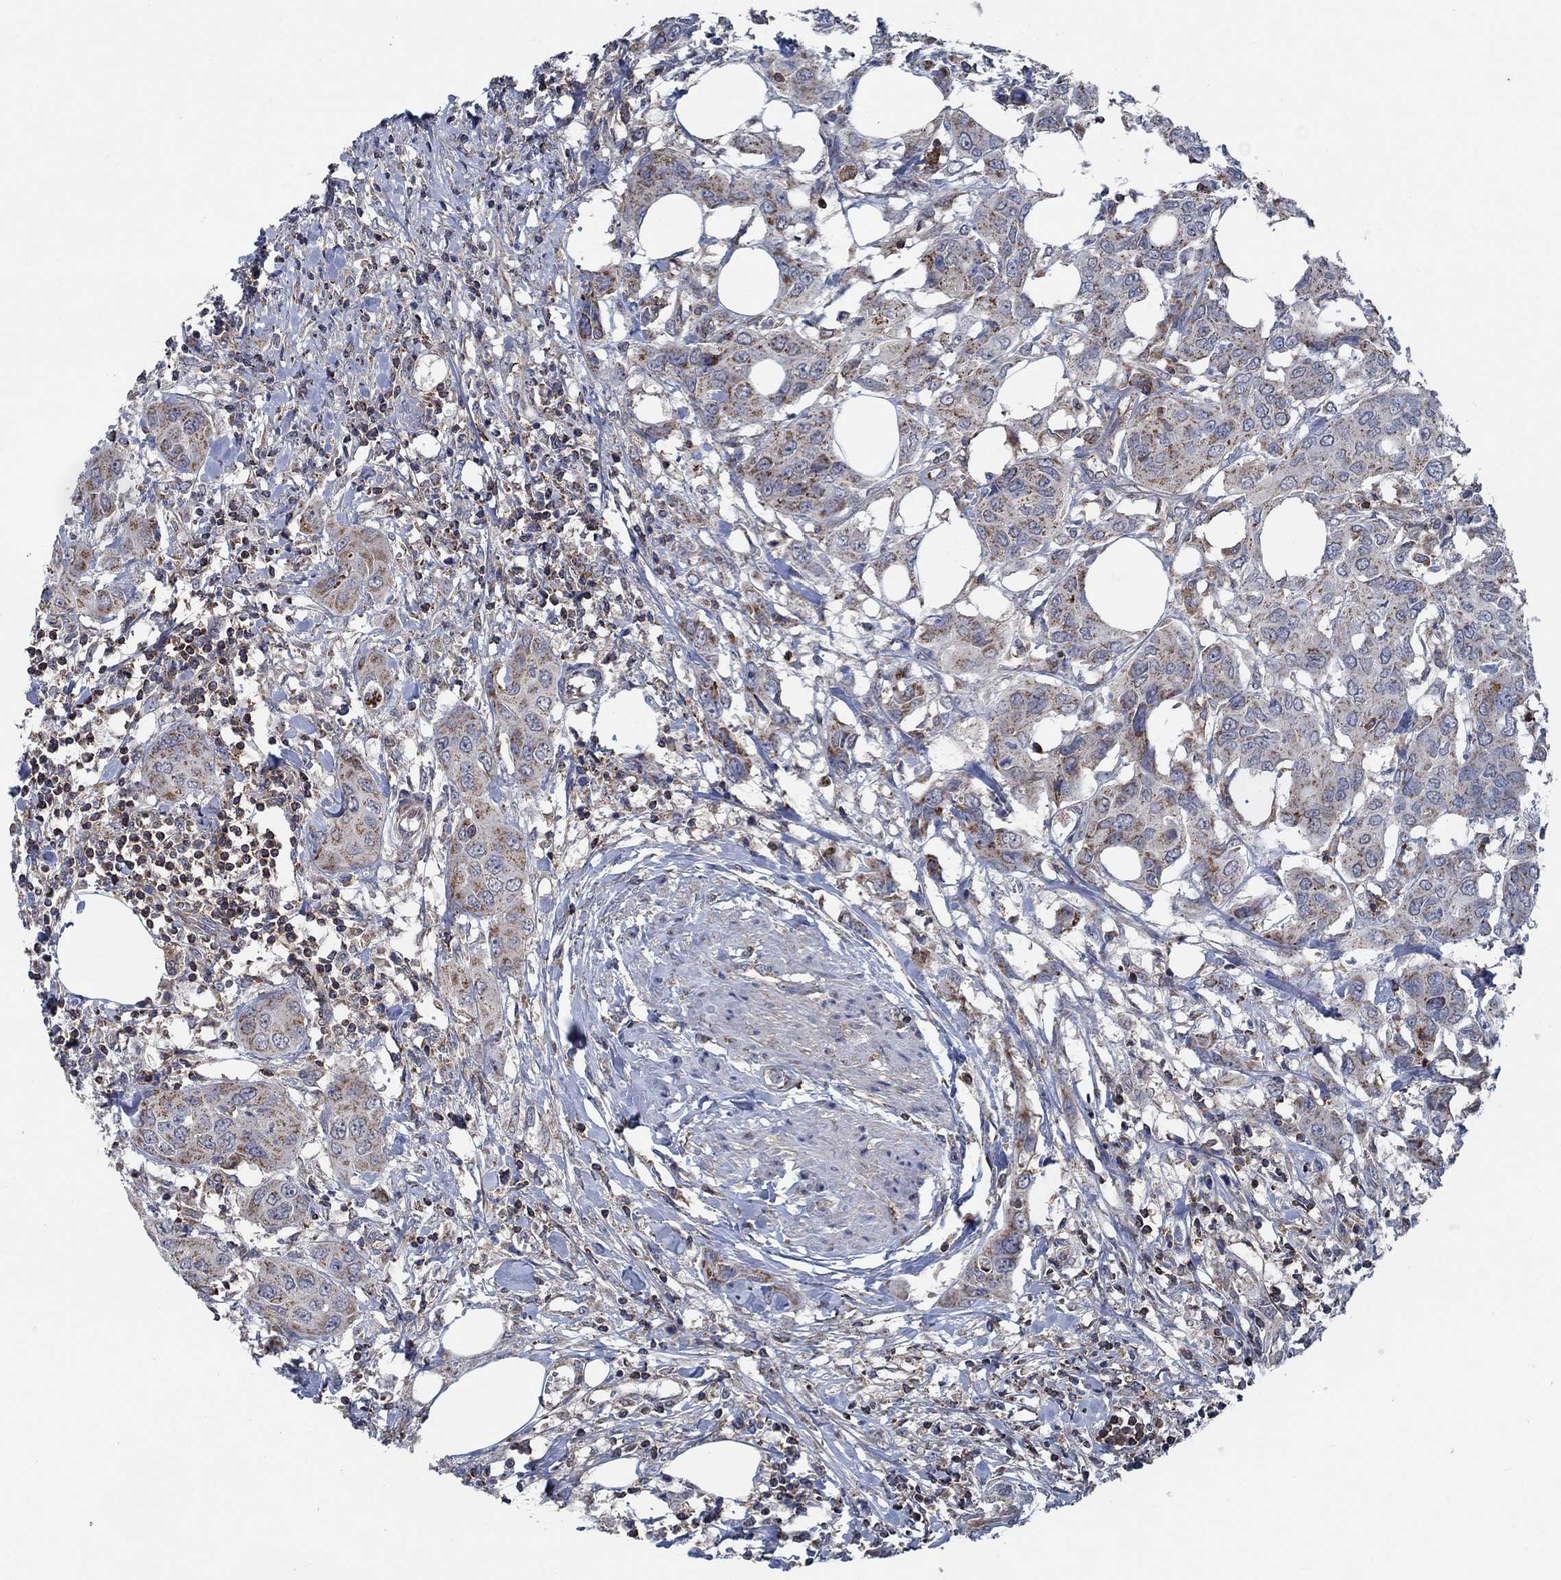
{"staining": {"intensity": "weak", "quantity": ">75%", "location": "cytoplasmic/membranous"}, "tissue": "urothelial cancer", "cell_type": "Tumor cells", "image_type": "cancer", "snomed": [{"axis": "morphology", "description": "Urothelial carcinoma, NOS"}, {"axis": "morphology", "description": "Urothelial carcinoma, High grade"}, {"axis": "topography", "description": "Urinary bladder"}], "caption": "Immunohistochemistry image of neoplastic tissue: urothelial cancer stained using IHC demonstrates low levels of weak protein expression localized specifically in the cytoplasmic/membranous of tumor cells, appearing as a cytoplasmic/membranous brown color.", "gene": "STXBP6", "patient": {"sex": "male", "age": 63}}